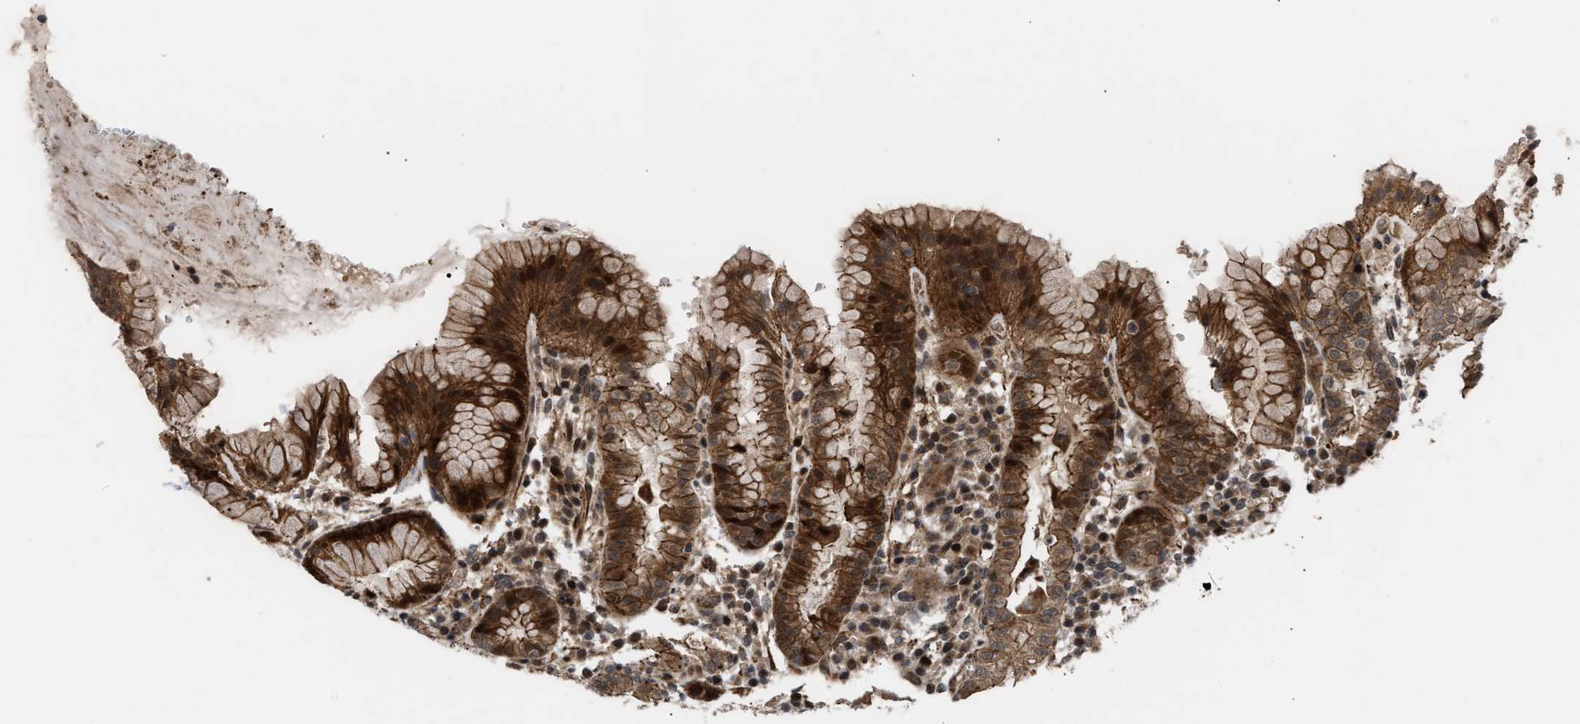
{"staining": {"intensity": "moderate", "quantity": ">75%", "location": "cytoplasmic/membranous,nuclear"}, "tissue": "stomach", "cell_type": "Glandular cells", "image_type": "normal", "snomed": [{"axis": "morphology", "description": "Normal tissue, NOS"}, {"axis": "topography", "description": "Stomach"}, {"axis": "topography", "description": "Stomach, lower"}], "caption": "Normal stomach was stained to show a protein in brown. There is medium levels of moderate cytoplasmic/membranous,nuclear positivity in about >75% of glandular cells. The staining is performed using DAB brown chromogen to label protein expression. The nuclei are counter-stained blue using hematoxylin.", "gene": "STAU2", "patient": {"sex": "female", "age": 75}}